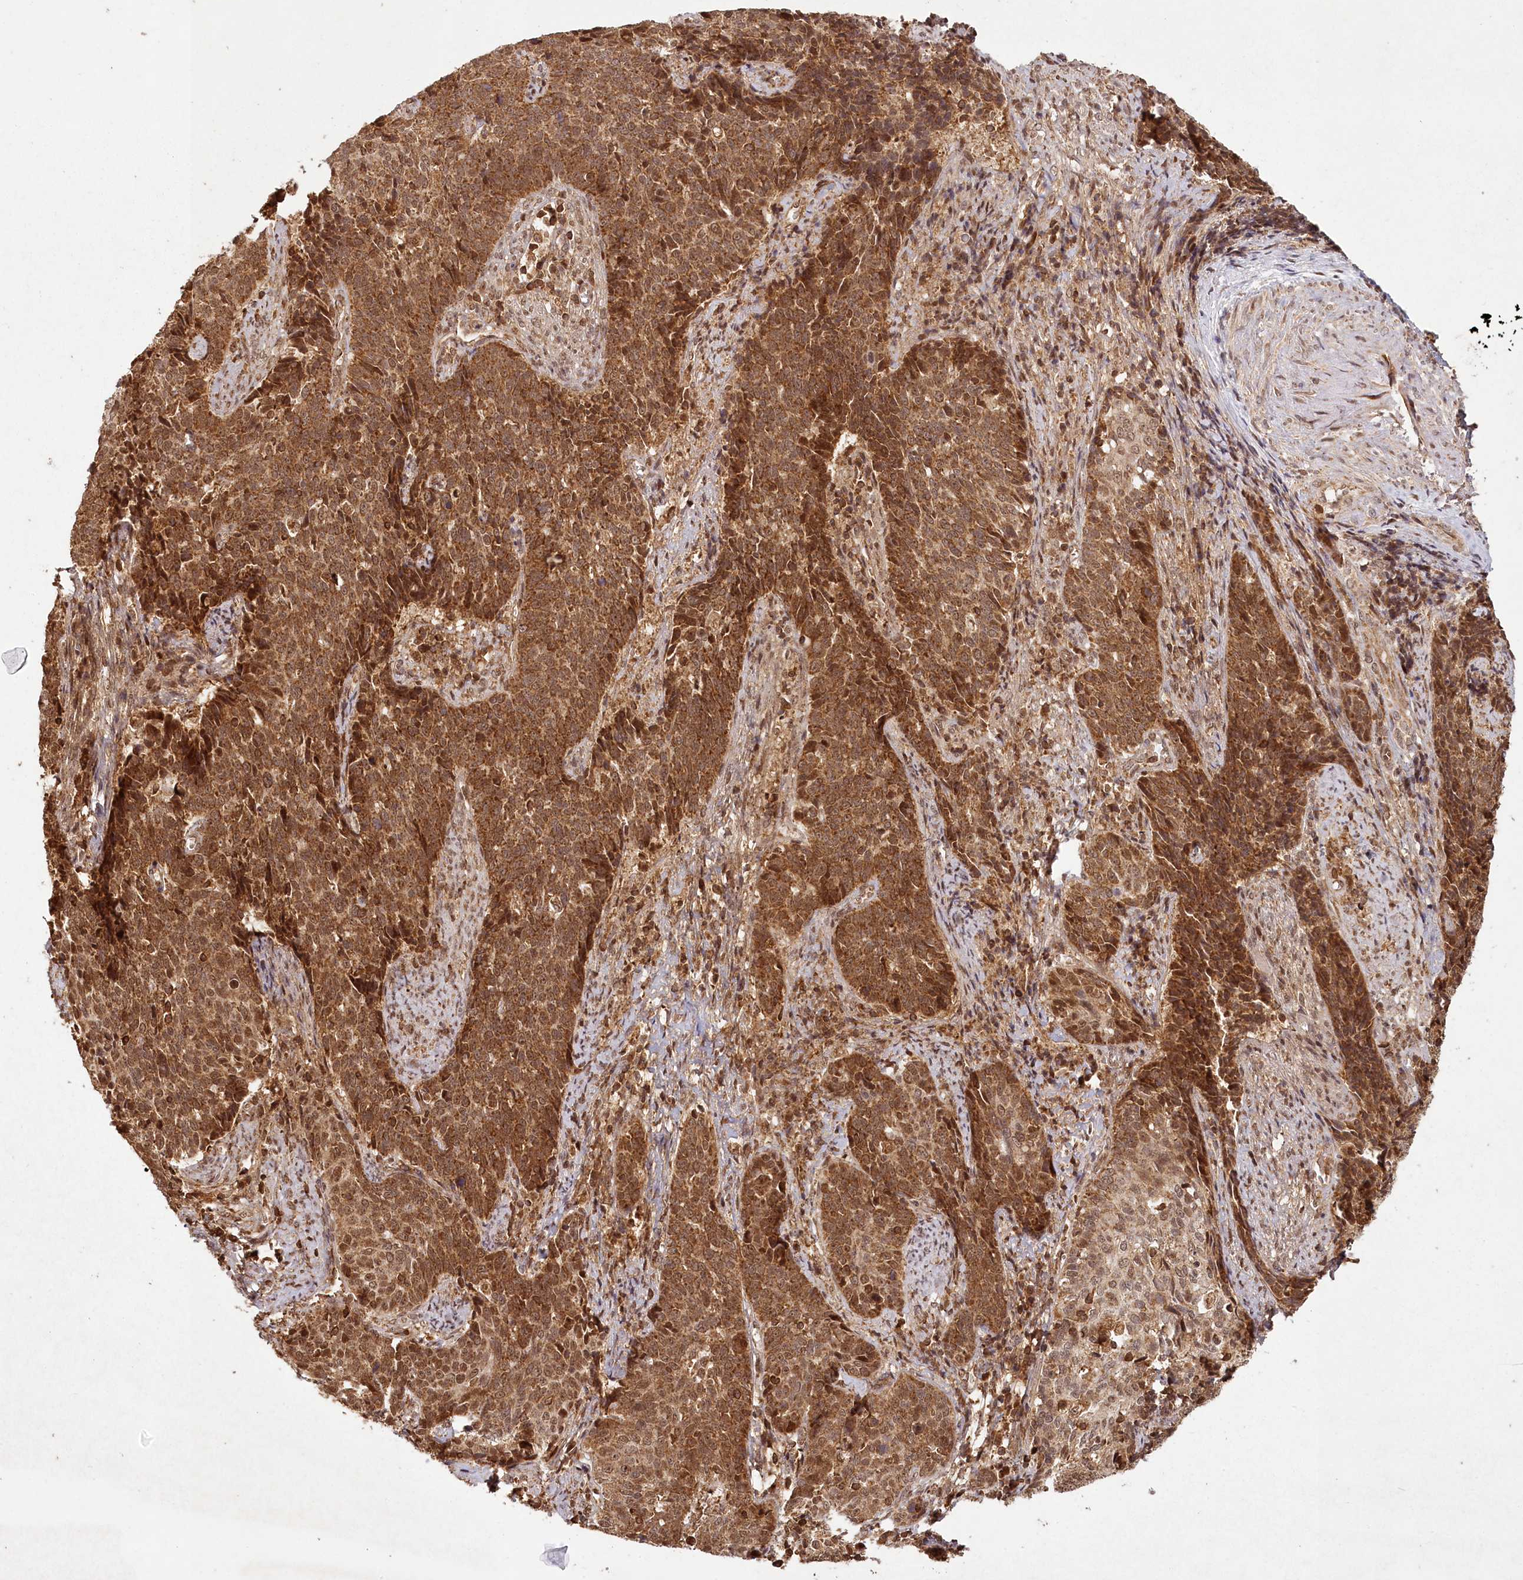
{"staining": {"intensity": "strong", "quantity": ">75%", "location": "cytoplasmic/membranous"}, "tissue": "cervical cancer", "cell_type": "Tumor cells", "image_type": "cancer", "snomed": [{"axis": "morphology", "description": "Squamous cell carcinoma, NOS"}, {"axis": "topography", "description": "Cervix"}], "caption": "Immunohistochemistry image of human squamous cell carcinoma (cervical) stained for a protein (brown), which exhibits high levels of strong cytoplasmic/membranous staining in about >75% of tumor cells.", "gene": "MICU1", "patient": {"sex": "female", "age": 39}}